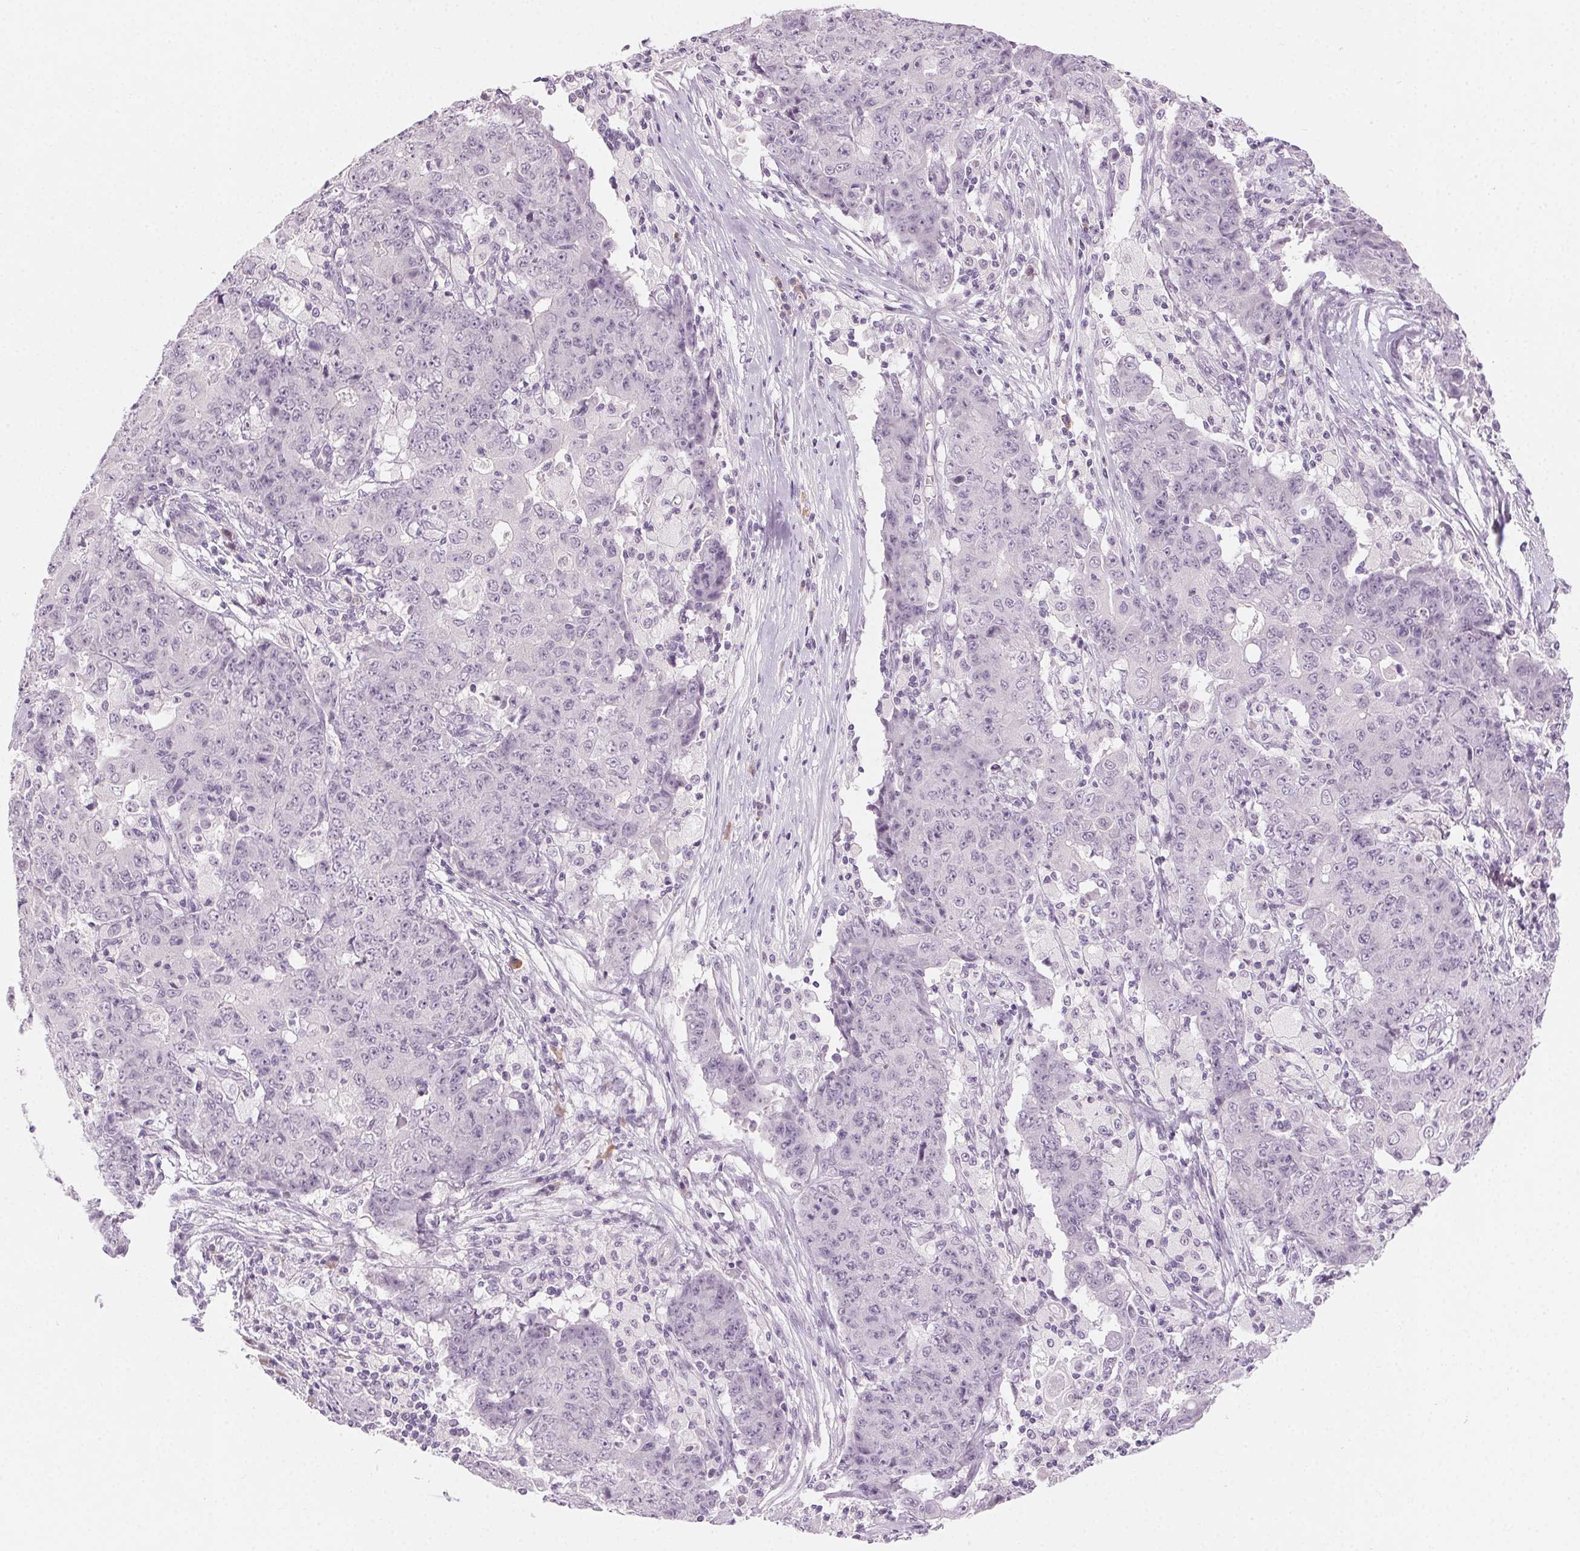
{"staining": {"intensity": "negative", "quantity": "none", "location": "none"}, "tissue": "ovarian cancer", "cell_type": "Tumor cells", "image_type": "cancer", "snomed": [{"axis": "morphology", "description": "Carcinoma, endometroid"}, {"axis": "topography", "description": "Ovary"}], "caption": "Immunohistochemical staining of endometroid carcinoma (ovarian) shows no significant positivity in tumor cells.", "gene": "HSF5", "patient": {"sex": "female", "age": 42}}